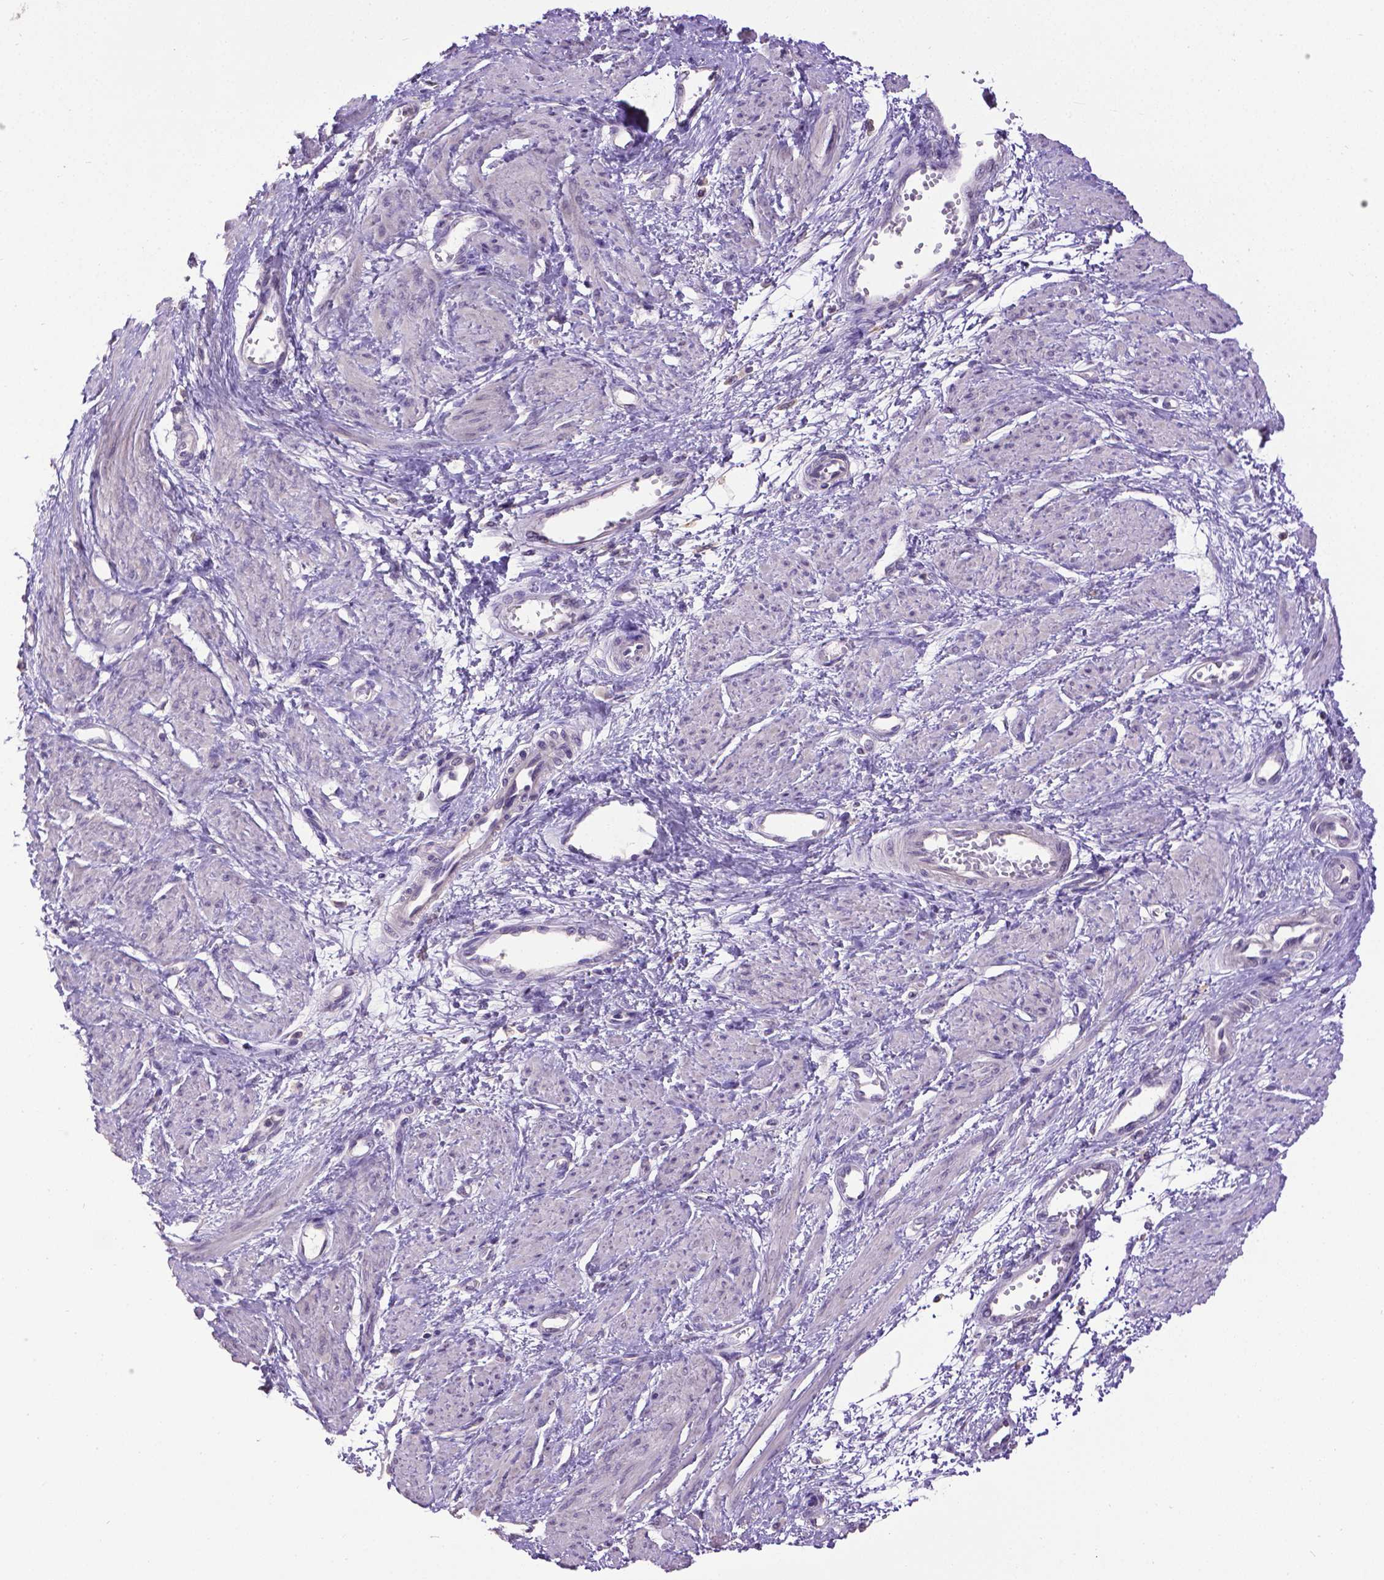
{"staining": {"intensity": "negative", "quantity": "none", "location": "none"}, "tissue": "smooth muscle", "cell_type": "Smooth muscle cells", "image_type": "normal", "snomed": [{"axis": "morphology", "description": "Normal tissue, NOS"}, {"axis": "topography", "description": "Smooth muscle"}, {"axis": "topography", "description": "Uterus"}], "caption": "Immunohistochemistry of unremarkable human smooth muscle reveals no positivity in smooth muscle cells.", "gene": "CPM", "patient": {"sex": "female", "age": 39}}